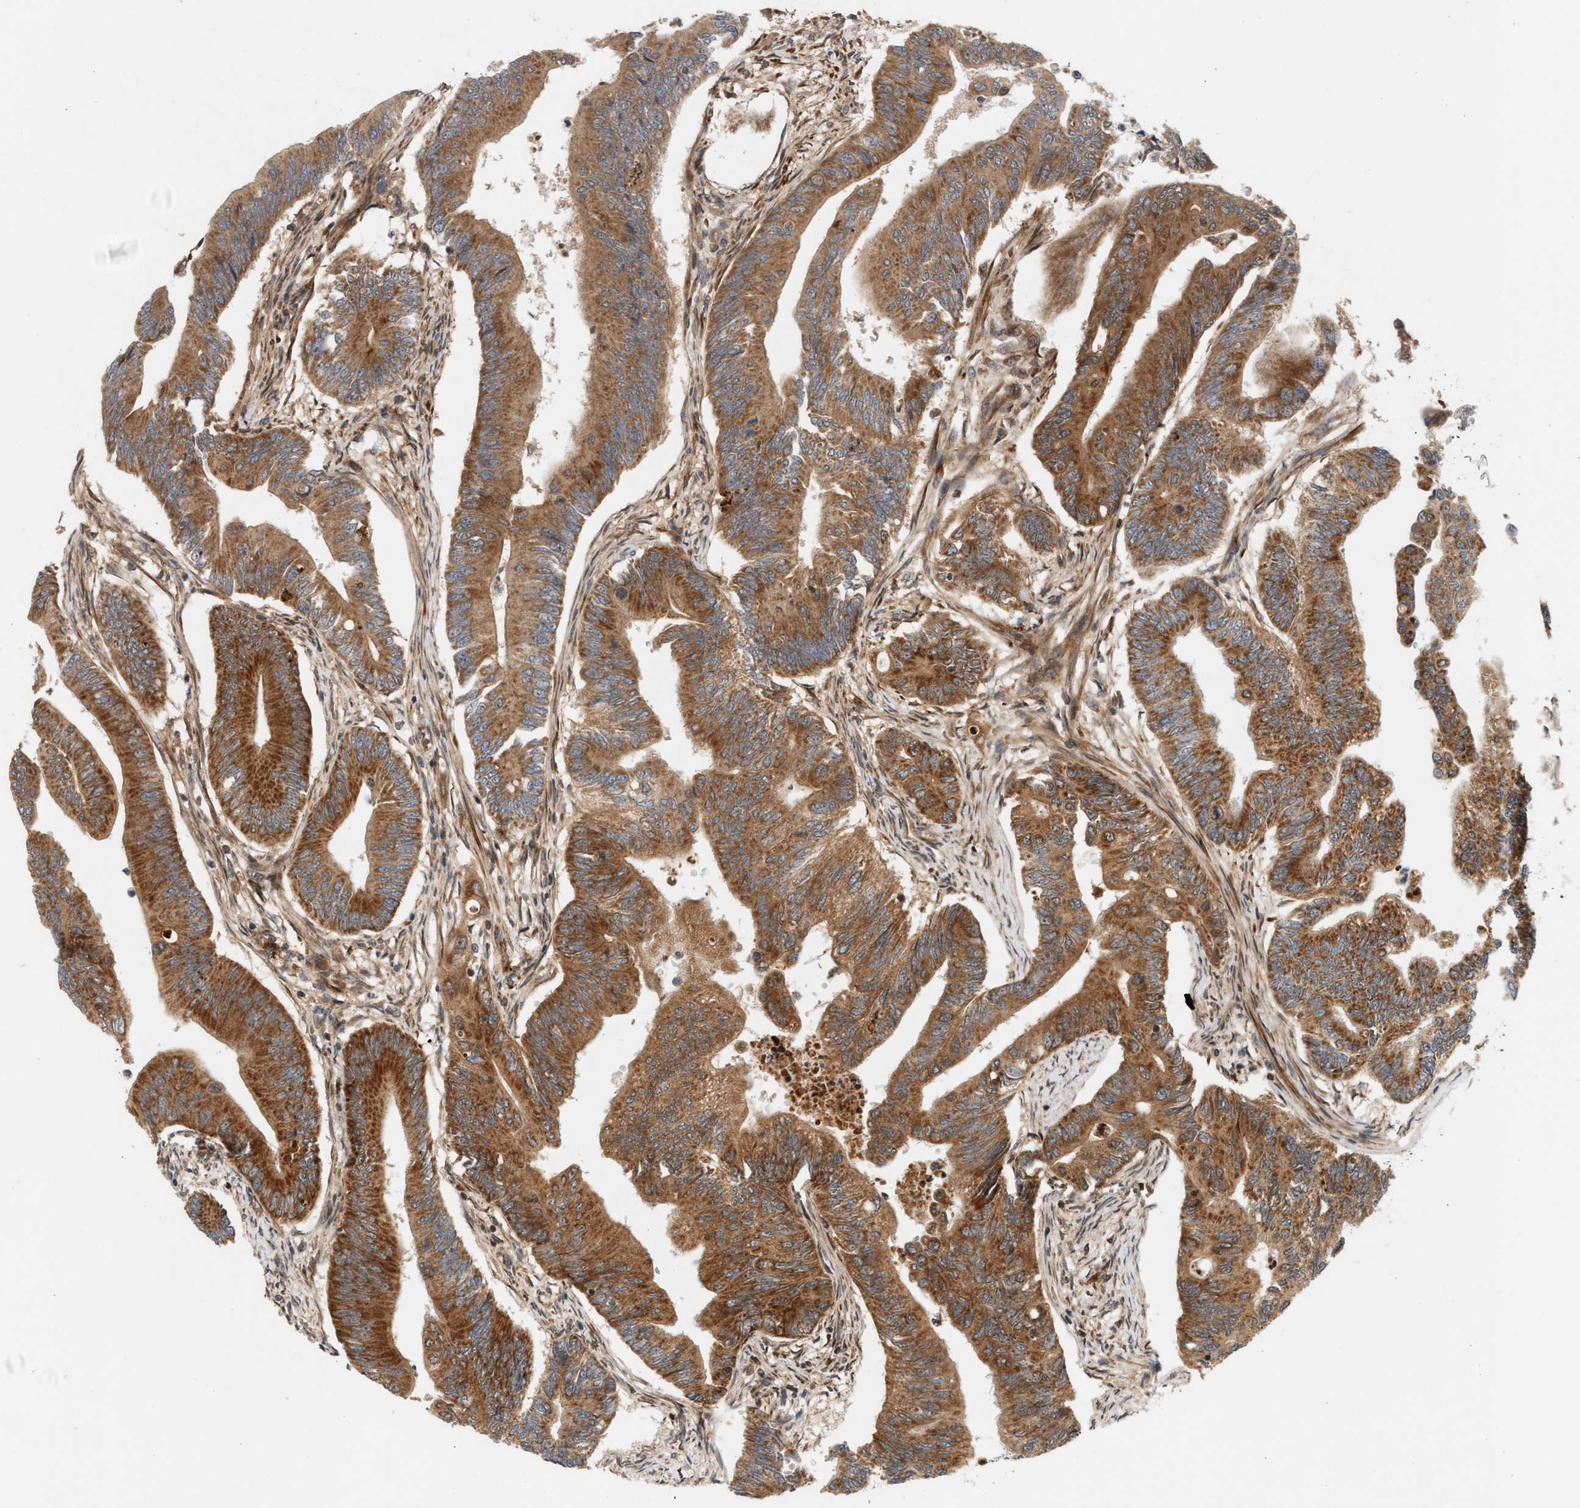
{"staining": {"intensity": "moderate", "quantity": ">75%", "location": "cytoplasmic/membranous"}, "tissue": "colorectal cancer", "cell_type": "Tumor cells", "image_type": "cancer", "snomed": [{"axis": "morphology", "description": "Adenoma, NOS"}, {"axis": "morphology", "description": "Adenocarcinoma, NOS"}, {"axis": "topography", "description": "Colon"}], "caption": "A brown stain shows moderate cytoplasmic/membranous expression of a protein in human colorectal cancer (adenocarcinoma) tumor cells. The protein of interest is shown in brown color, while the nuclei are stained blue.", "gene": "BAHCC1", "patient": {"sex": "male", "age": 79}}